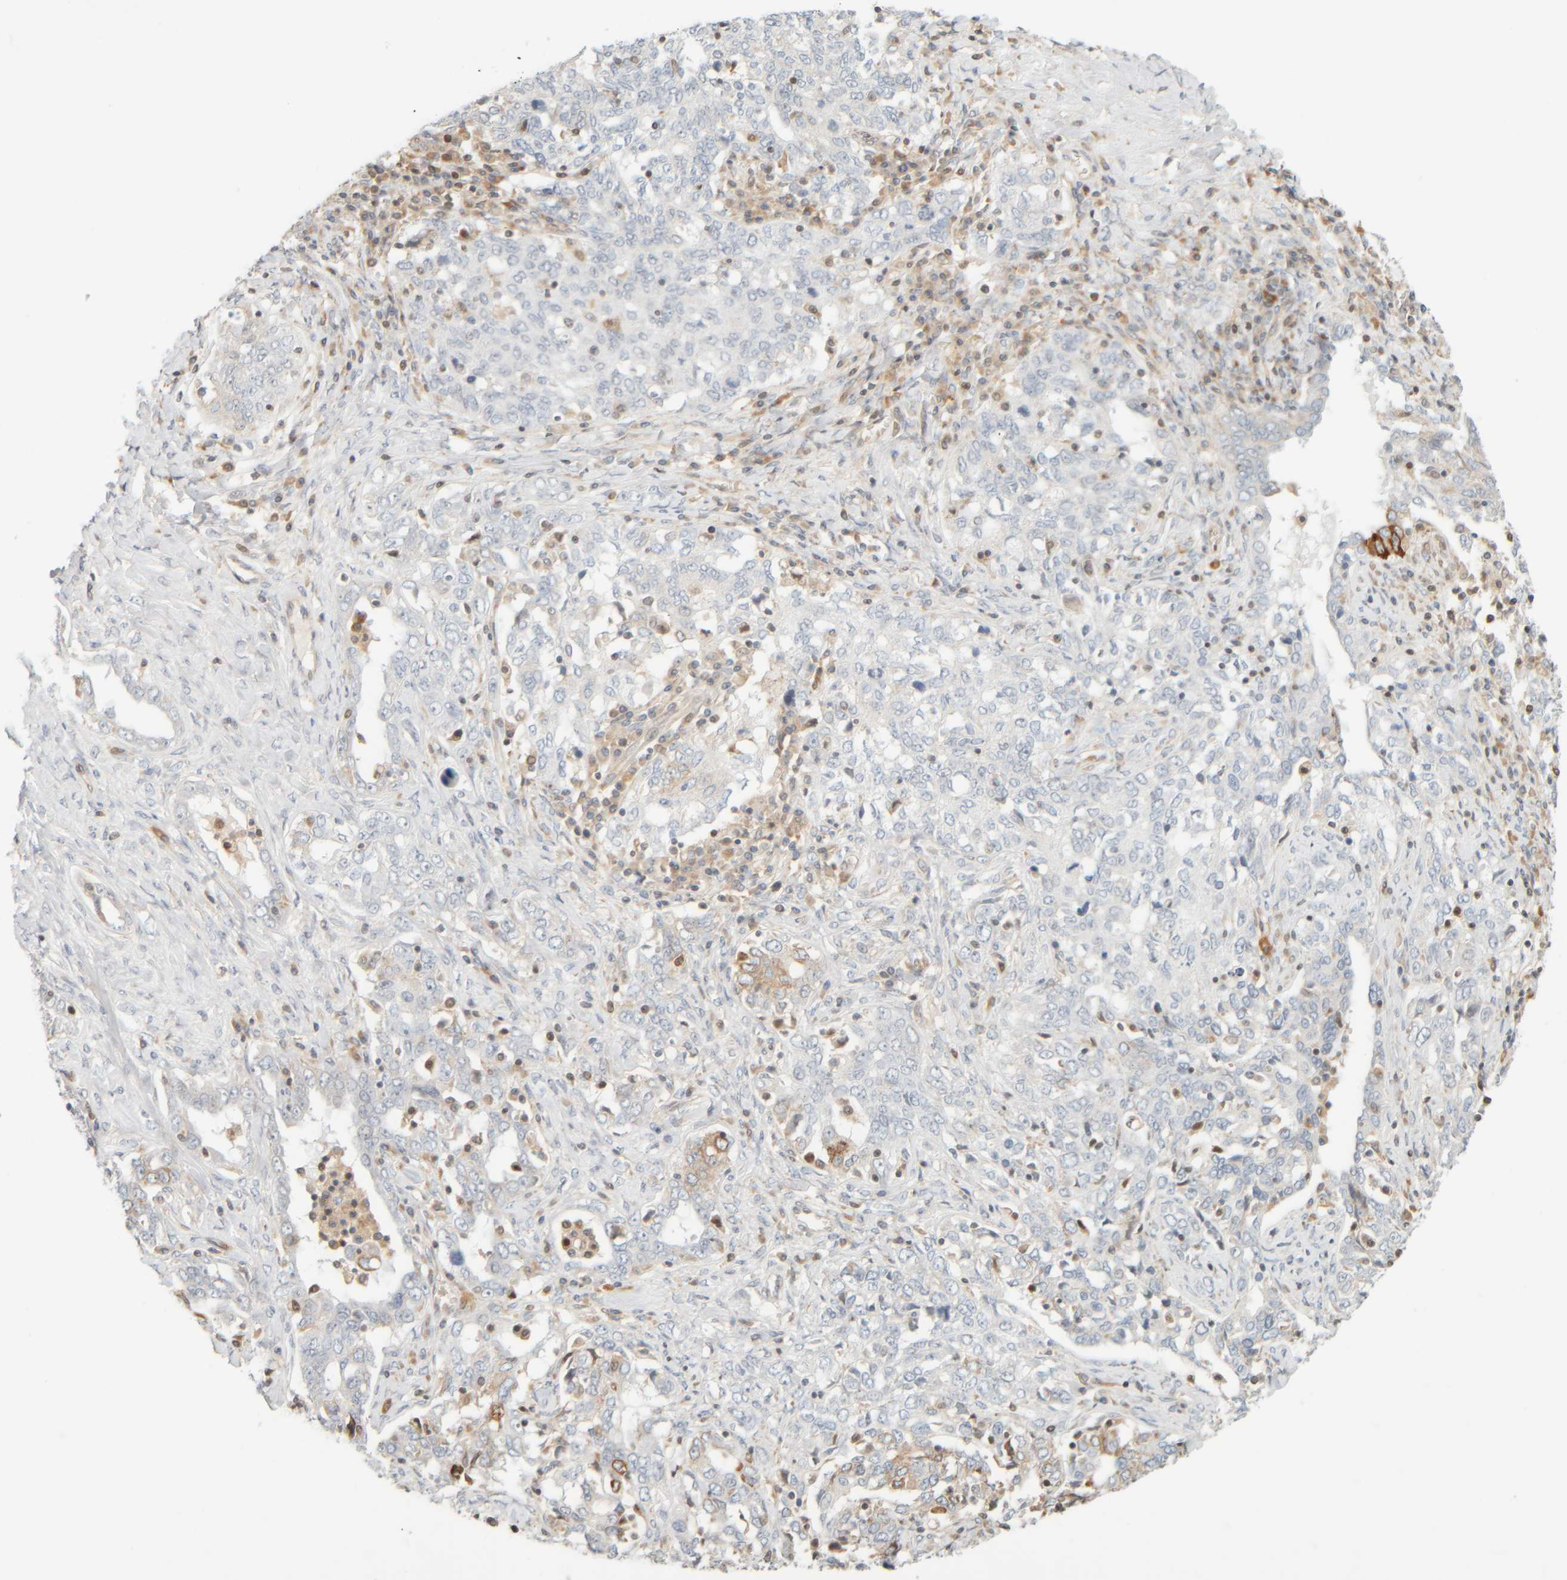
{"staining": {"intensity": "moderate", "quantity": "<25%", "location": "cytoplasmic/membranous"}, "tissue": "ovarian cancer", "cell_type": "Tumor cells", "image_type": "cancer", "snomed": [{"axis": "morphology", "description": "Carcinoma, endometroid"}, {"axis": "topography", "description": "Ovary"}], "caption": "Ovarian endometroid carcinoma stained with a brown dye shows moderate cytoplasmic/membranous positive staining in approximately <25% of tumor cells.", "gene": "PTGES3L-AARSD1", "patient": {"sex": "female", "age": 62}}